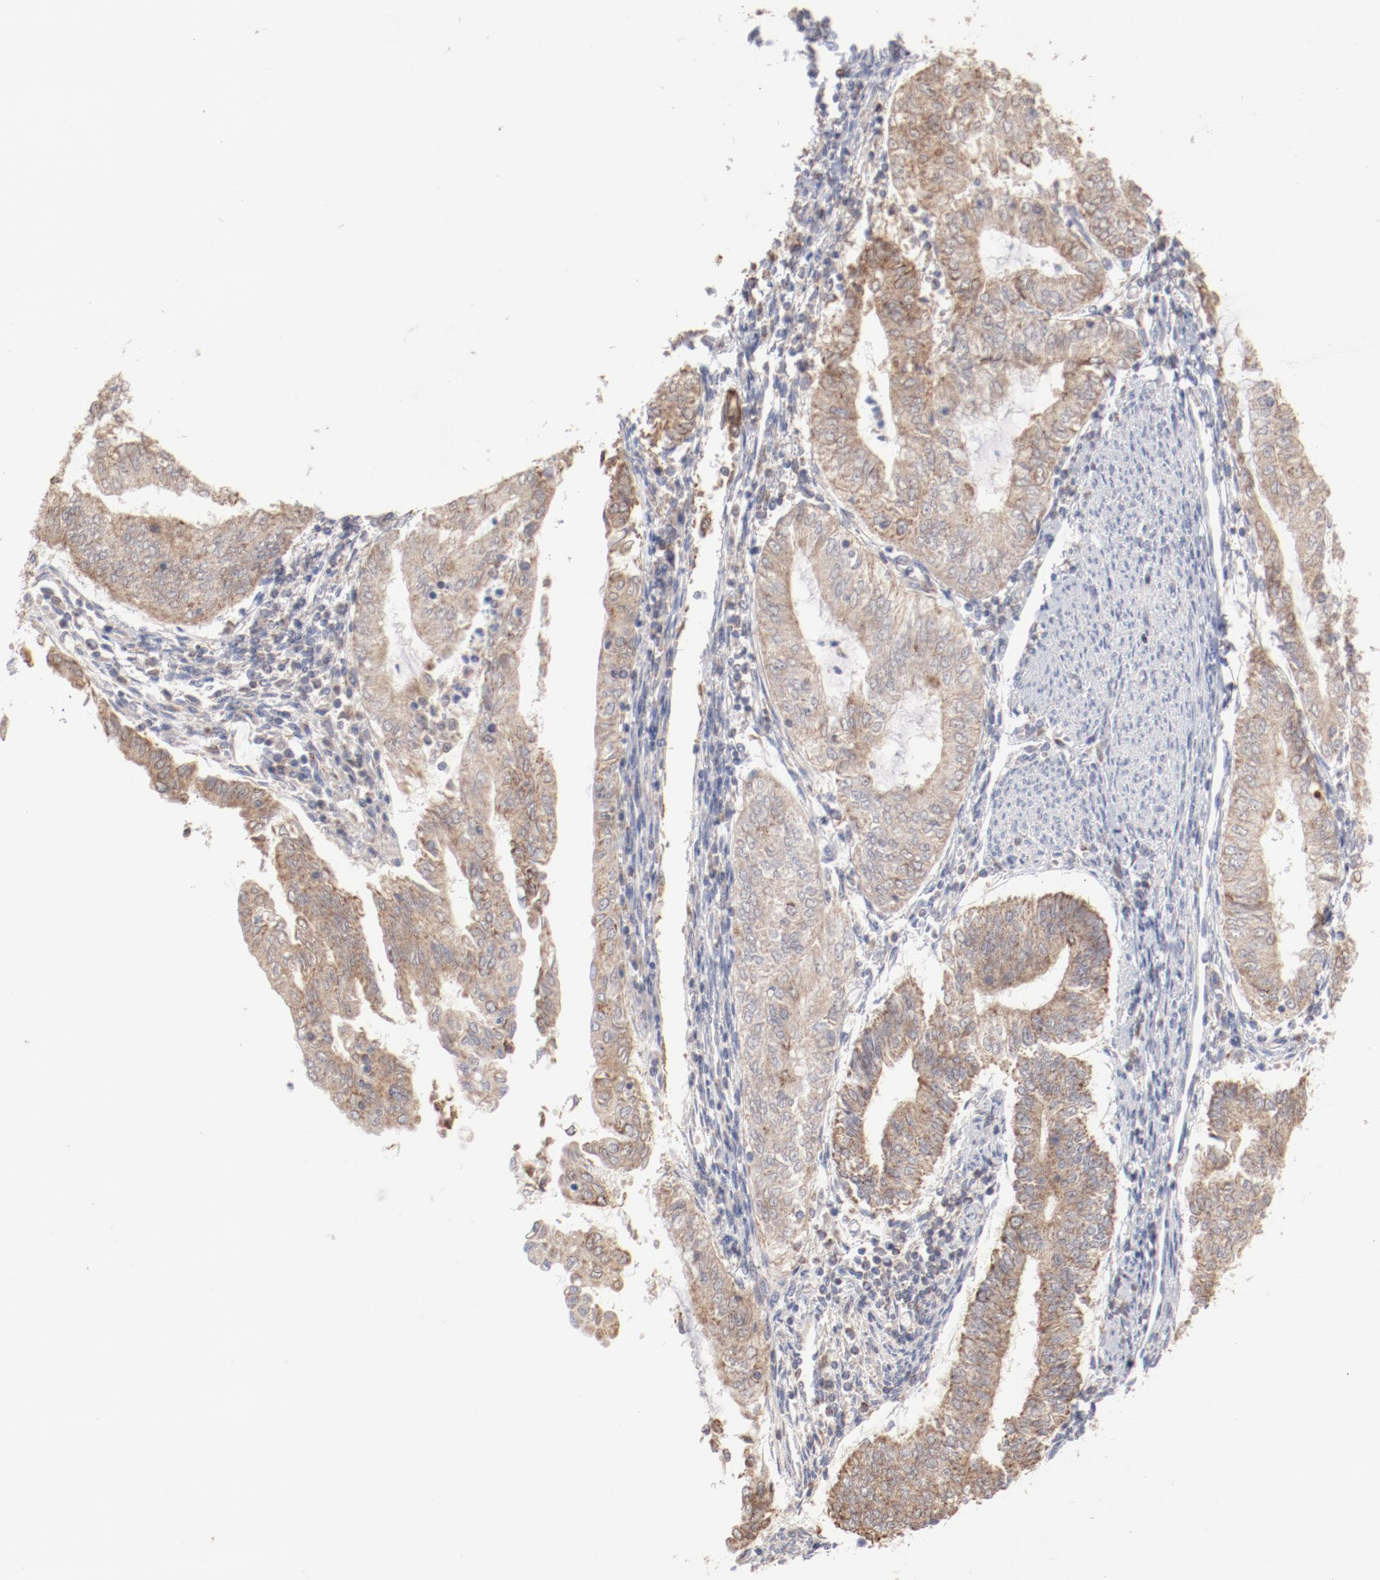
{"staining": {"intensity": "moderate", "quantity": ">75%", "location": "cytoplasmic/membranous"}, "tissue": "endometrial cancer", "cell_type": "Tumor cells", "image_type": "cancer", "snomed": [{"axis": "morphology", "description": "Adenocarcinoma, NOS"}, {"axis": "topography", "description": "Endometrium"}], "caption": "Immunohistochemical staining of endometrial adenocarcinoma exhibits medium levels of moderate cytoplasmic/membranous expression in about >75% of tumor cells.", "gene": "PPFIBP2", "patient": {"sex": "female", "age": 66}}